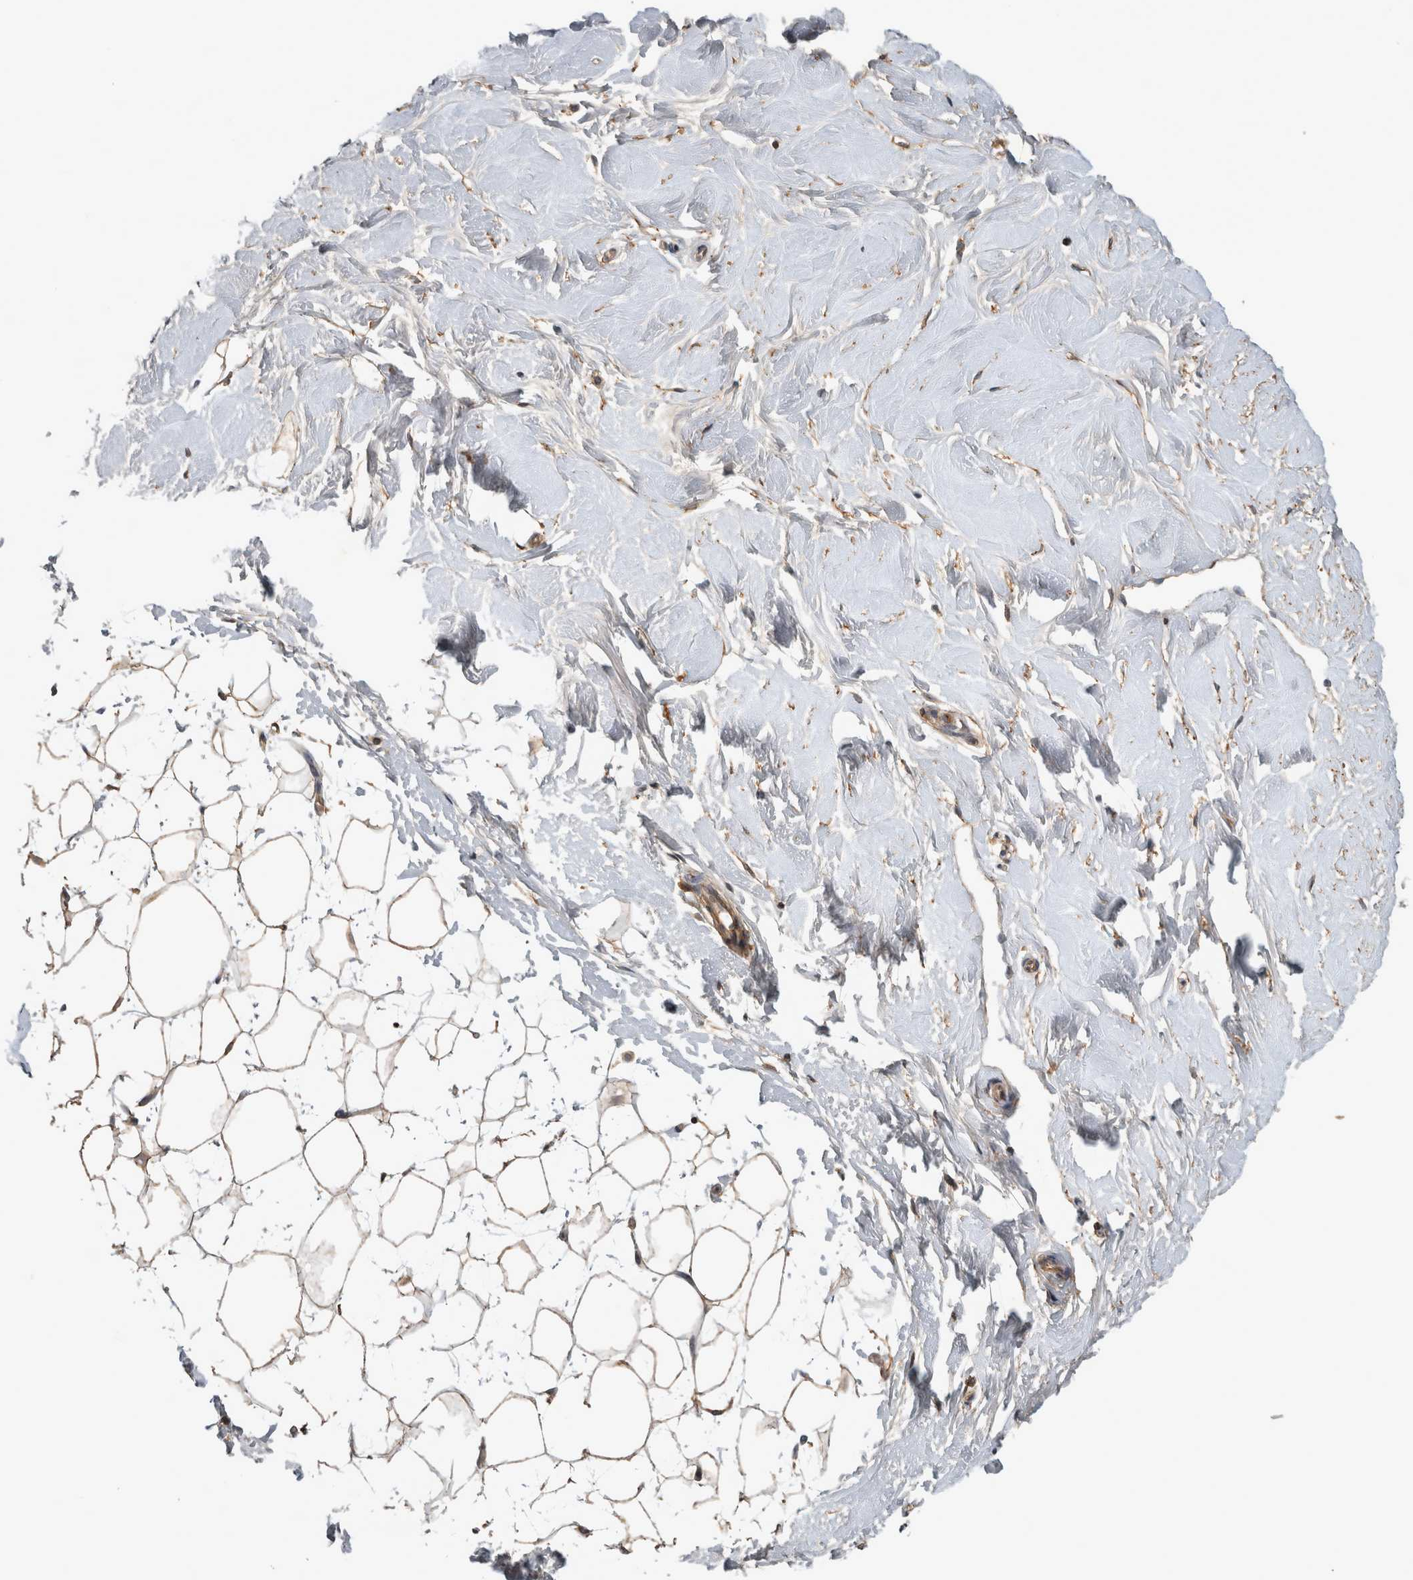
{"staining": {"intensity": "moderate", "quantity": ">75%", "location": "cytoplasmic/membranous"}, "tissue": "breast", "cell_type": "Adipocytes", "image_type": "normal", "snomed": [{"axis": "morphology", "description": "Normal tissue, NOS"}, {"axis": "topography", "description": "Breast"}], "caption": "Immunohistochemistry histopathology image of unremarkable breast stained for a protein (brown), which demonstrates medium levels of moderate cytoplasmic/membranous staining in approximately >75% of adipocytes.", "gene": "TRMT61B", "patient": {"sex": "female", "age": 23}}